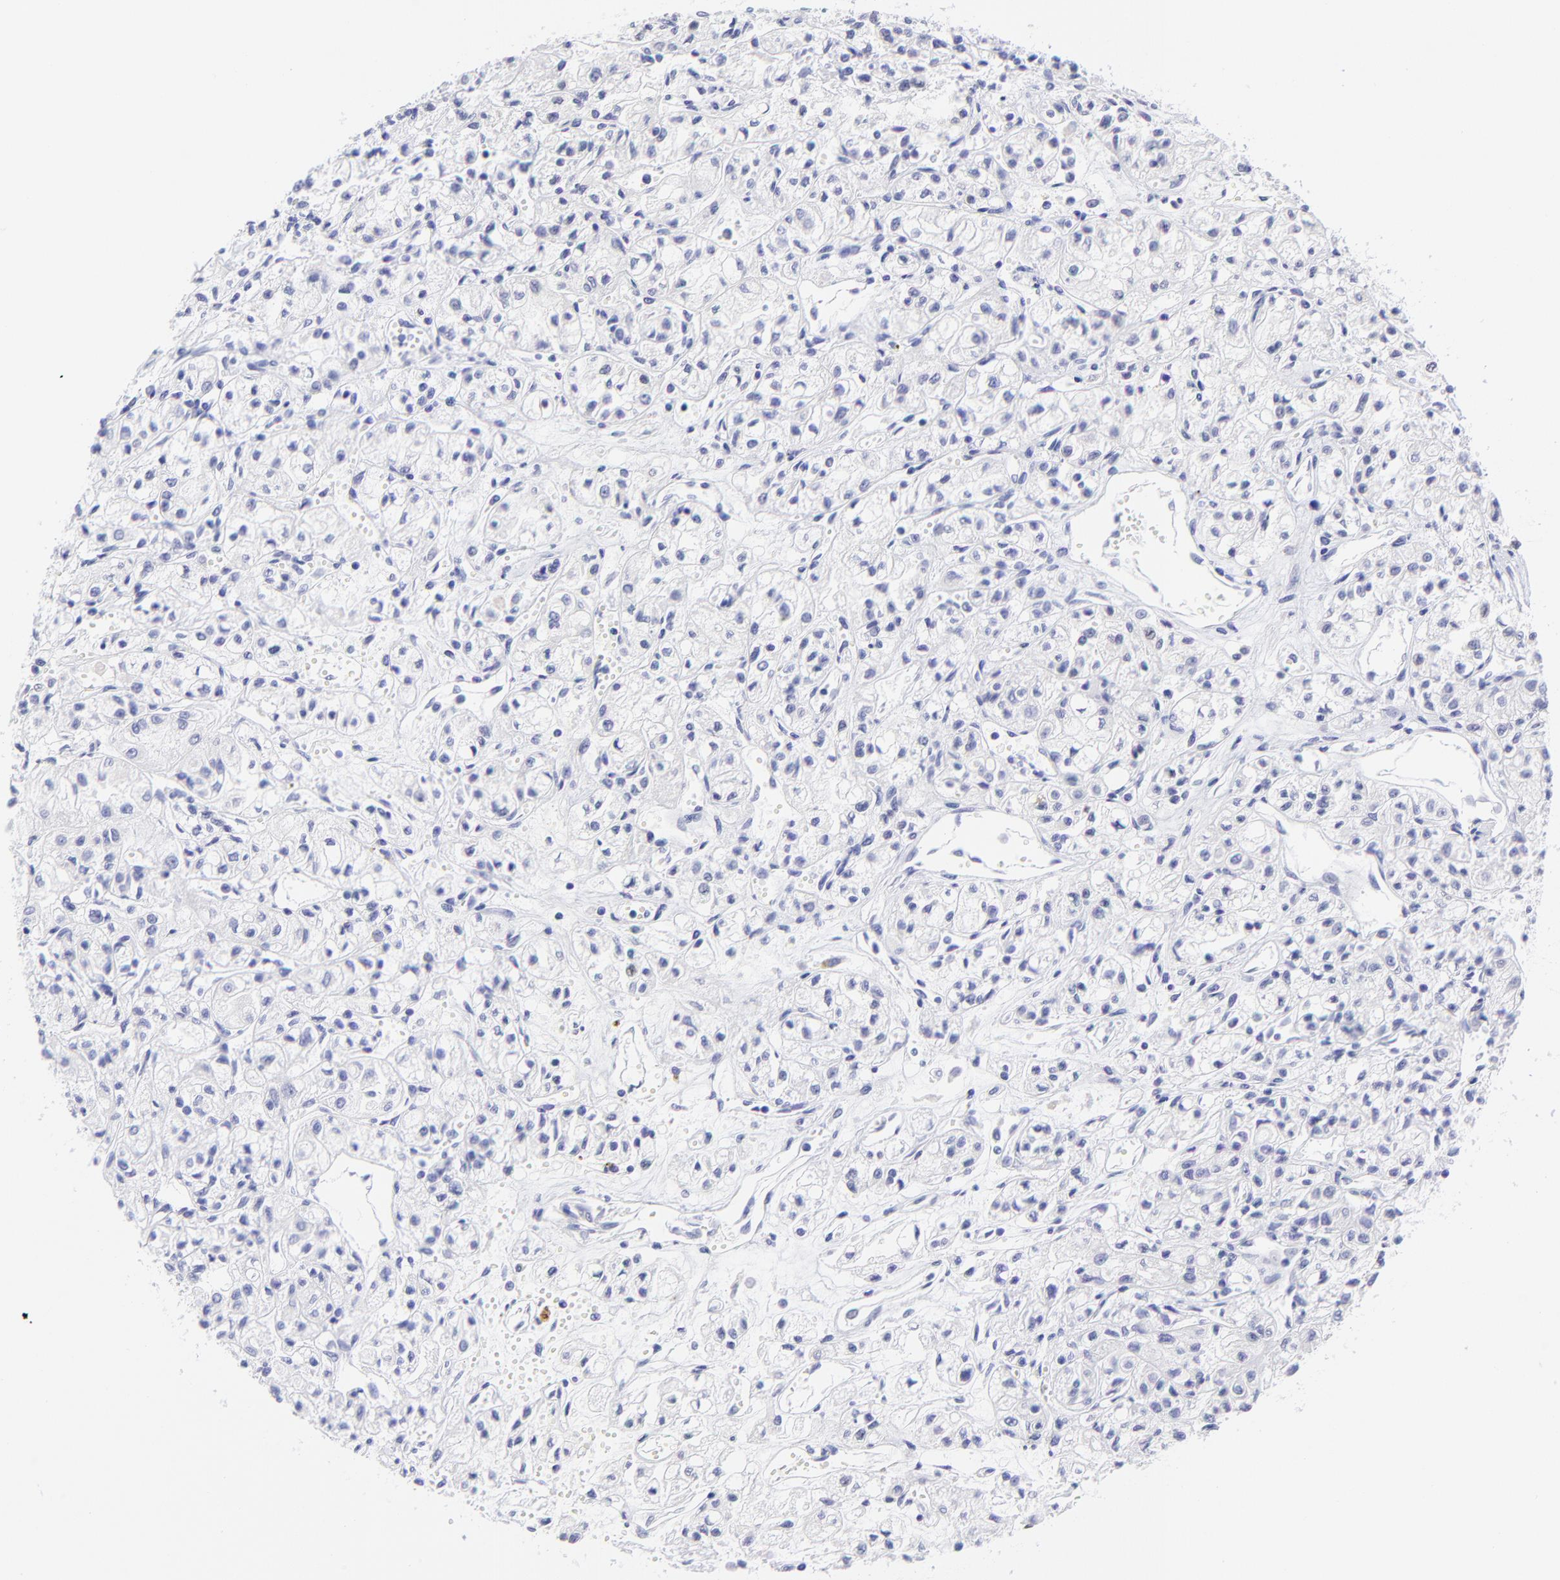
{"staining": {"intensity": "negative", "quantity": "none", "location": "none"}, "tissue": "renal cancer", "cell_type": "Tumor cells", "image_type": "cancer", "snomed": [{"axis": "morphology", "description": "Adenocarcinoma, NOS"}, {"axis": "topography", "description": "Kidney"}], "caption": "Immunohistochemical staining of human renal cancer (adenocarcinoma) exhibits no significant positivity in tumor cells. Nuclei are stained in blue.", "gene": "KLF4", "patient": {"sex": "male", "age": 78}}